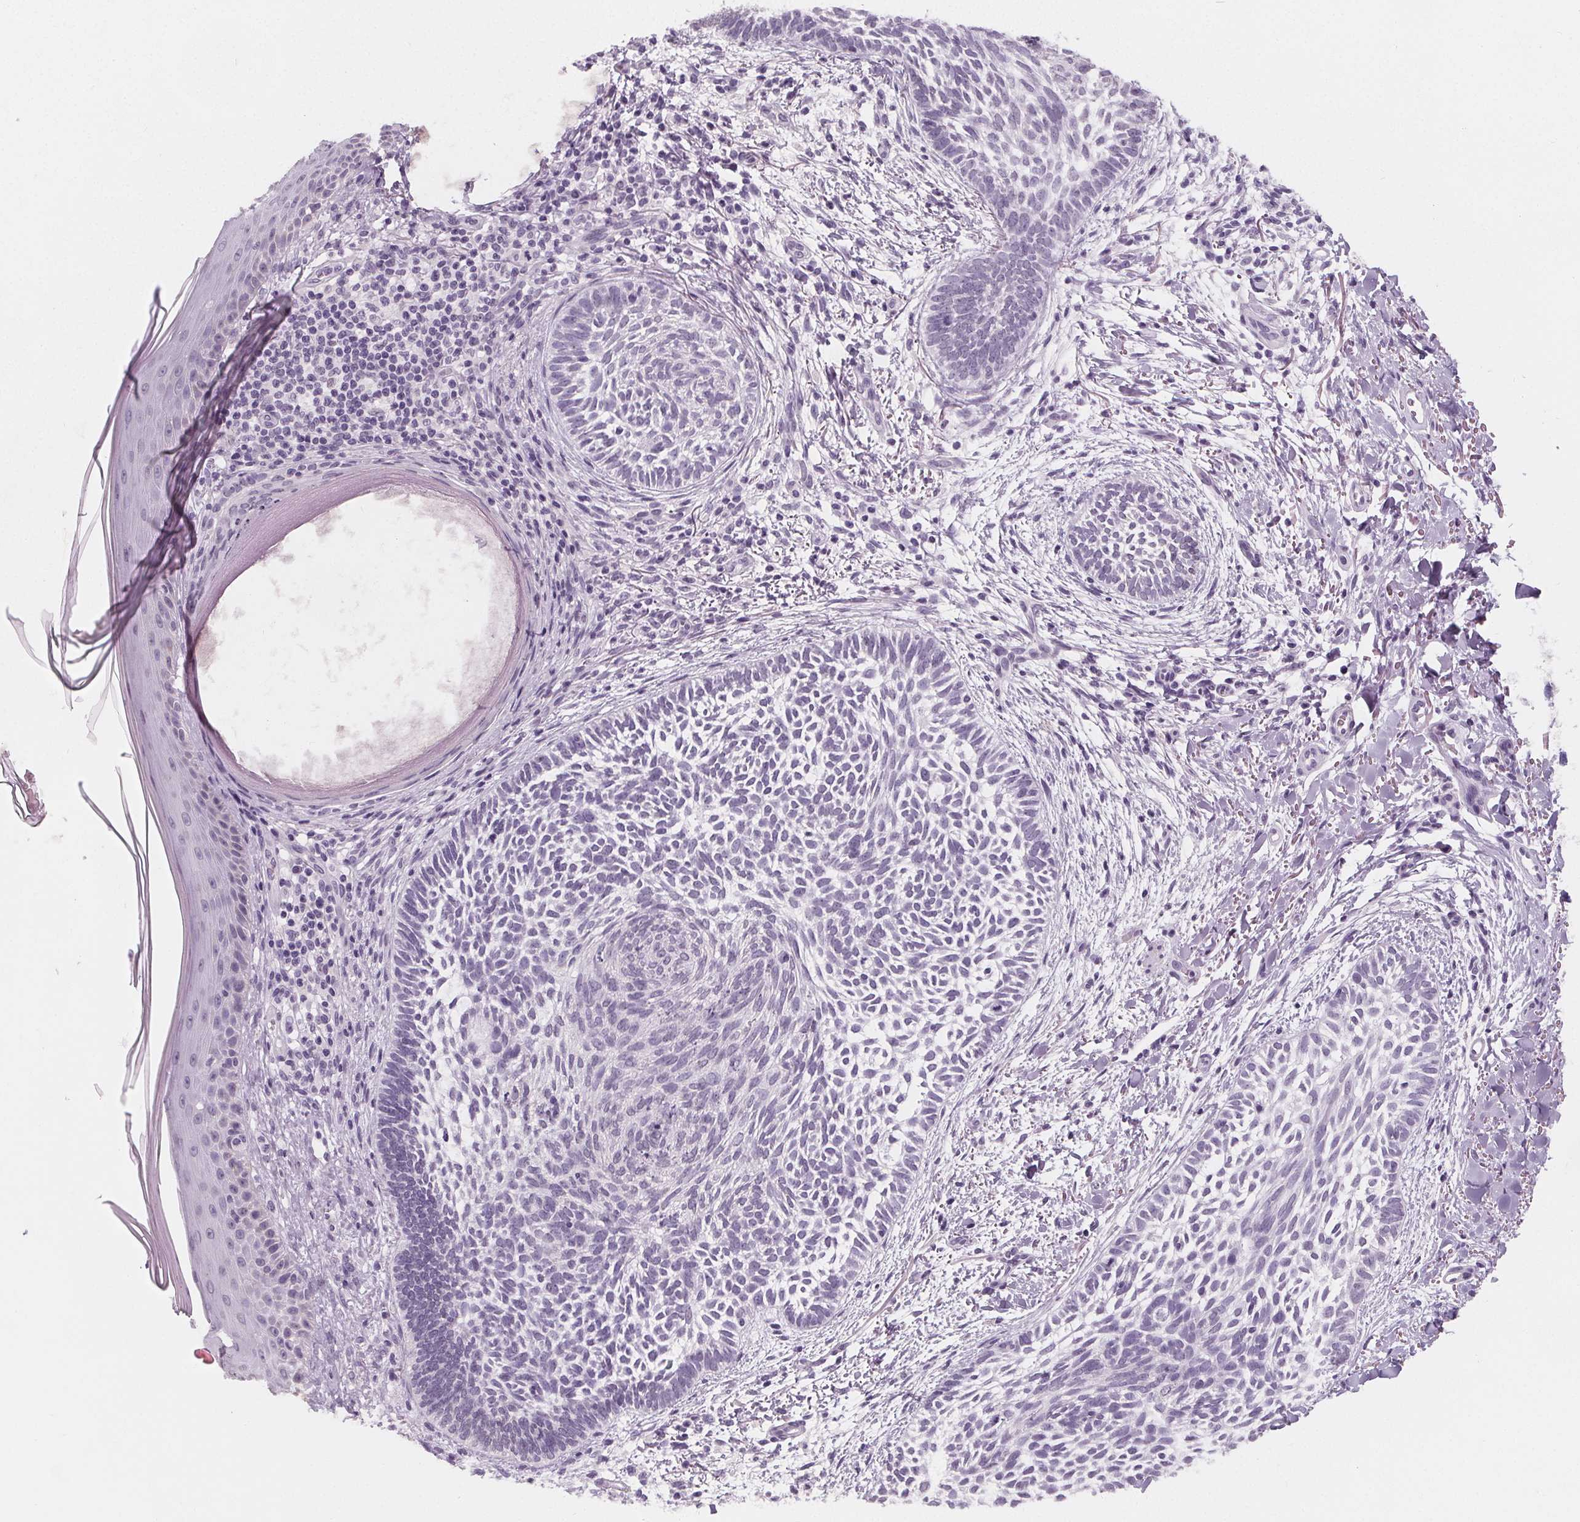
{"staining": {"intensity": "negative", "quantity": "none", "location": "none"}, "tissue": "skin cancer", "cell_type": "Tumor cells", "image_type": "cancer", "snomed": [{"axis": "morphology", "description": "Normal tissue, NOS"}, {"axis": "morphology", "description": "Basal cell carcinoma"}, {"axis": "topography", "description": "Skin"}], "caption": "An immunohistochemistry (IHC) histopathology image of skin basal cell carcinoma is shown. There is no staining in tumor cells of skin basal cell carcinoma.", "gene": "DBX2", "patient": {"sex": "male", "age": 46}}